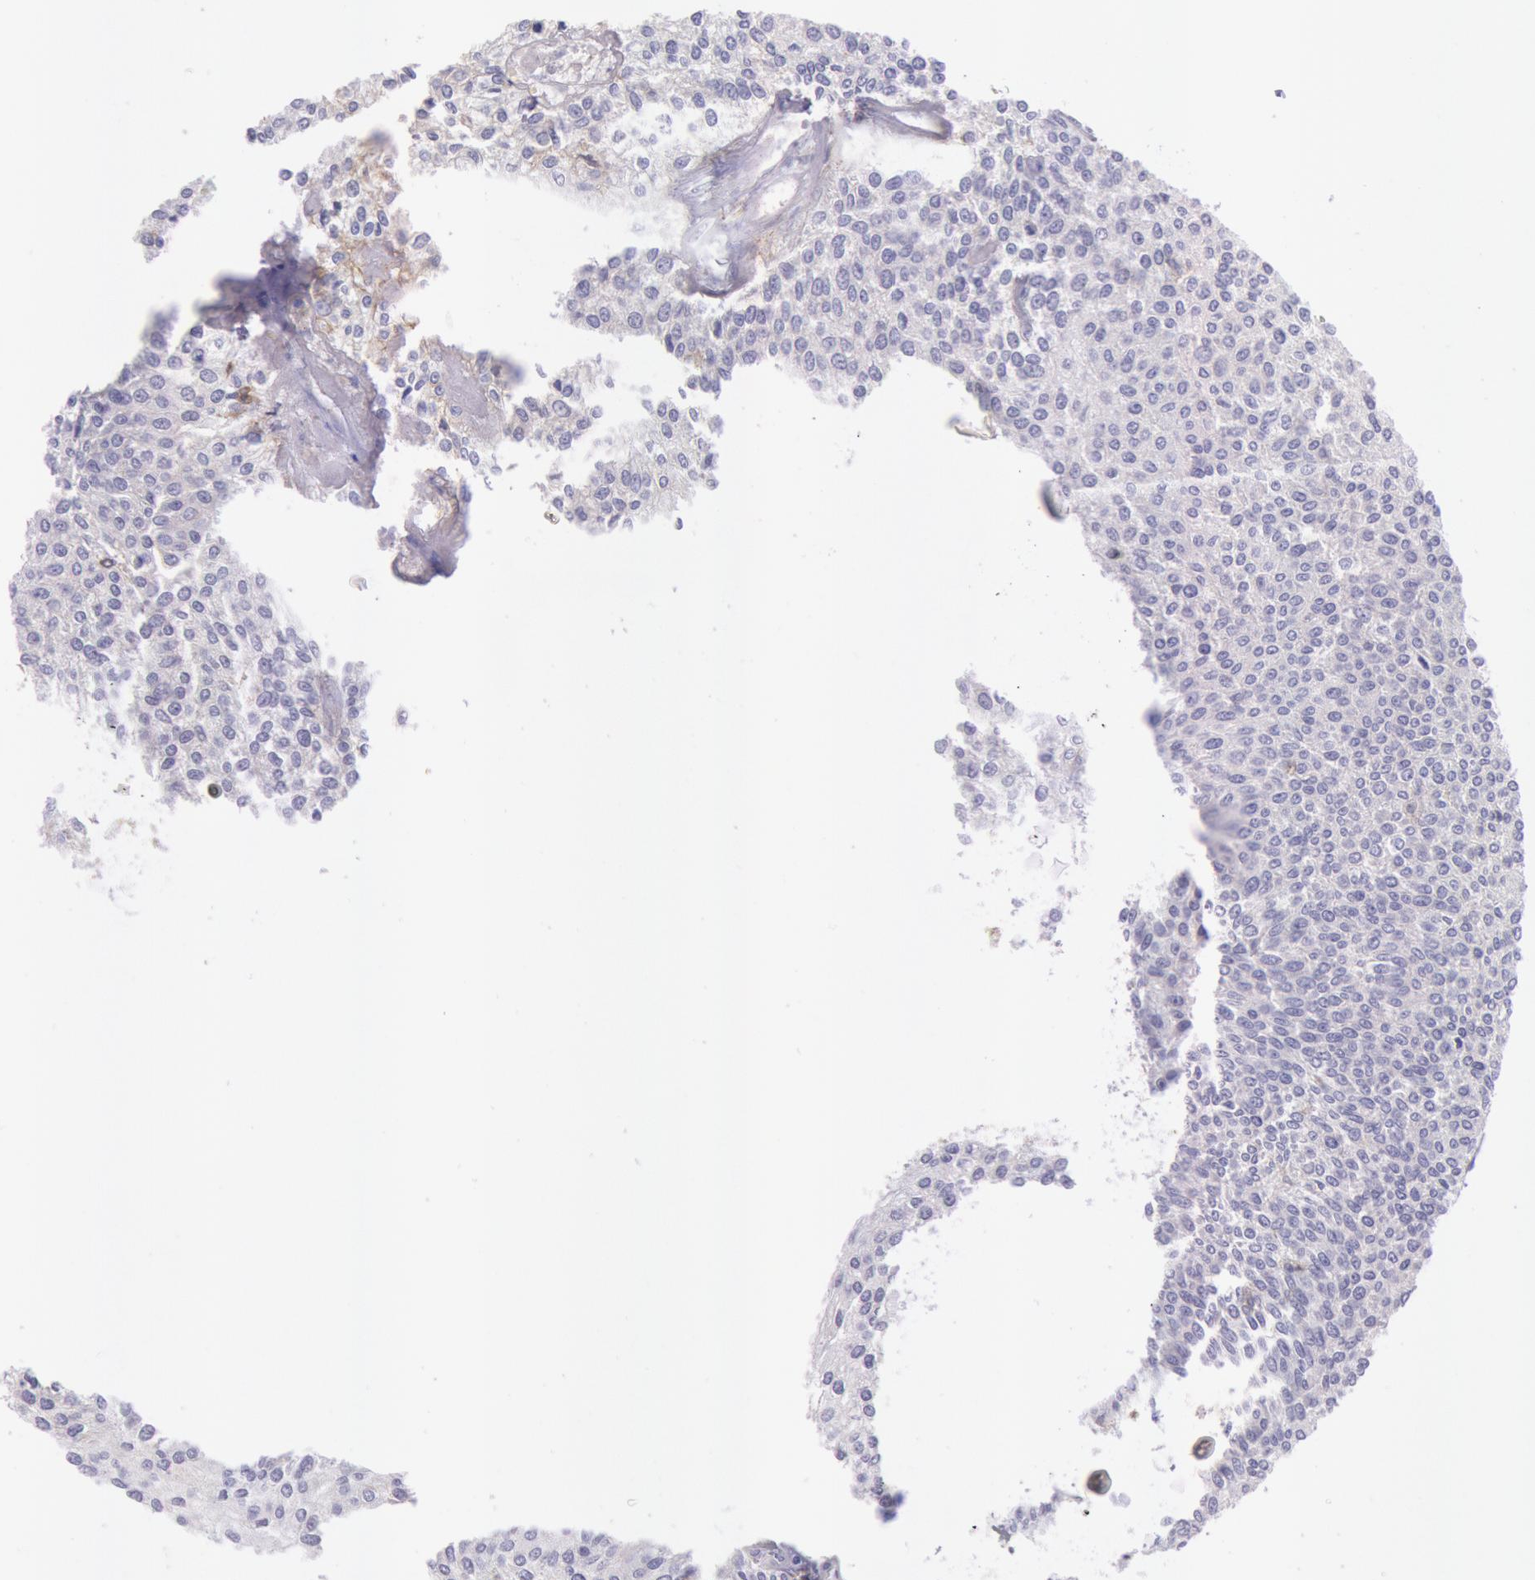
{"staining": {"intensity": "negative", "quantity": "none", "location": "none"}, "tissue": "urothelial cancer", "cell_type": "Tumor cells", "image_type": "cancer", "snomed": [{"axis": "morphology", "description": "Urothelial carcinoma, Low grade"}, {"axis": "topography", "description": "Urinary bladder"}], "caption": "Tumor cells are negative for protein expression in human urothelial cancer. Brightfield microscopy of immunohistochemistry (IHC) stained with DAB (3,3'-diaminobenzidine) (brown) and hematoxylin (blue), captured at high magnification.", "gene": "LYN", "patient": {"sex": "female", "age": 73}}